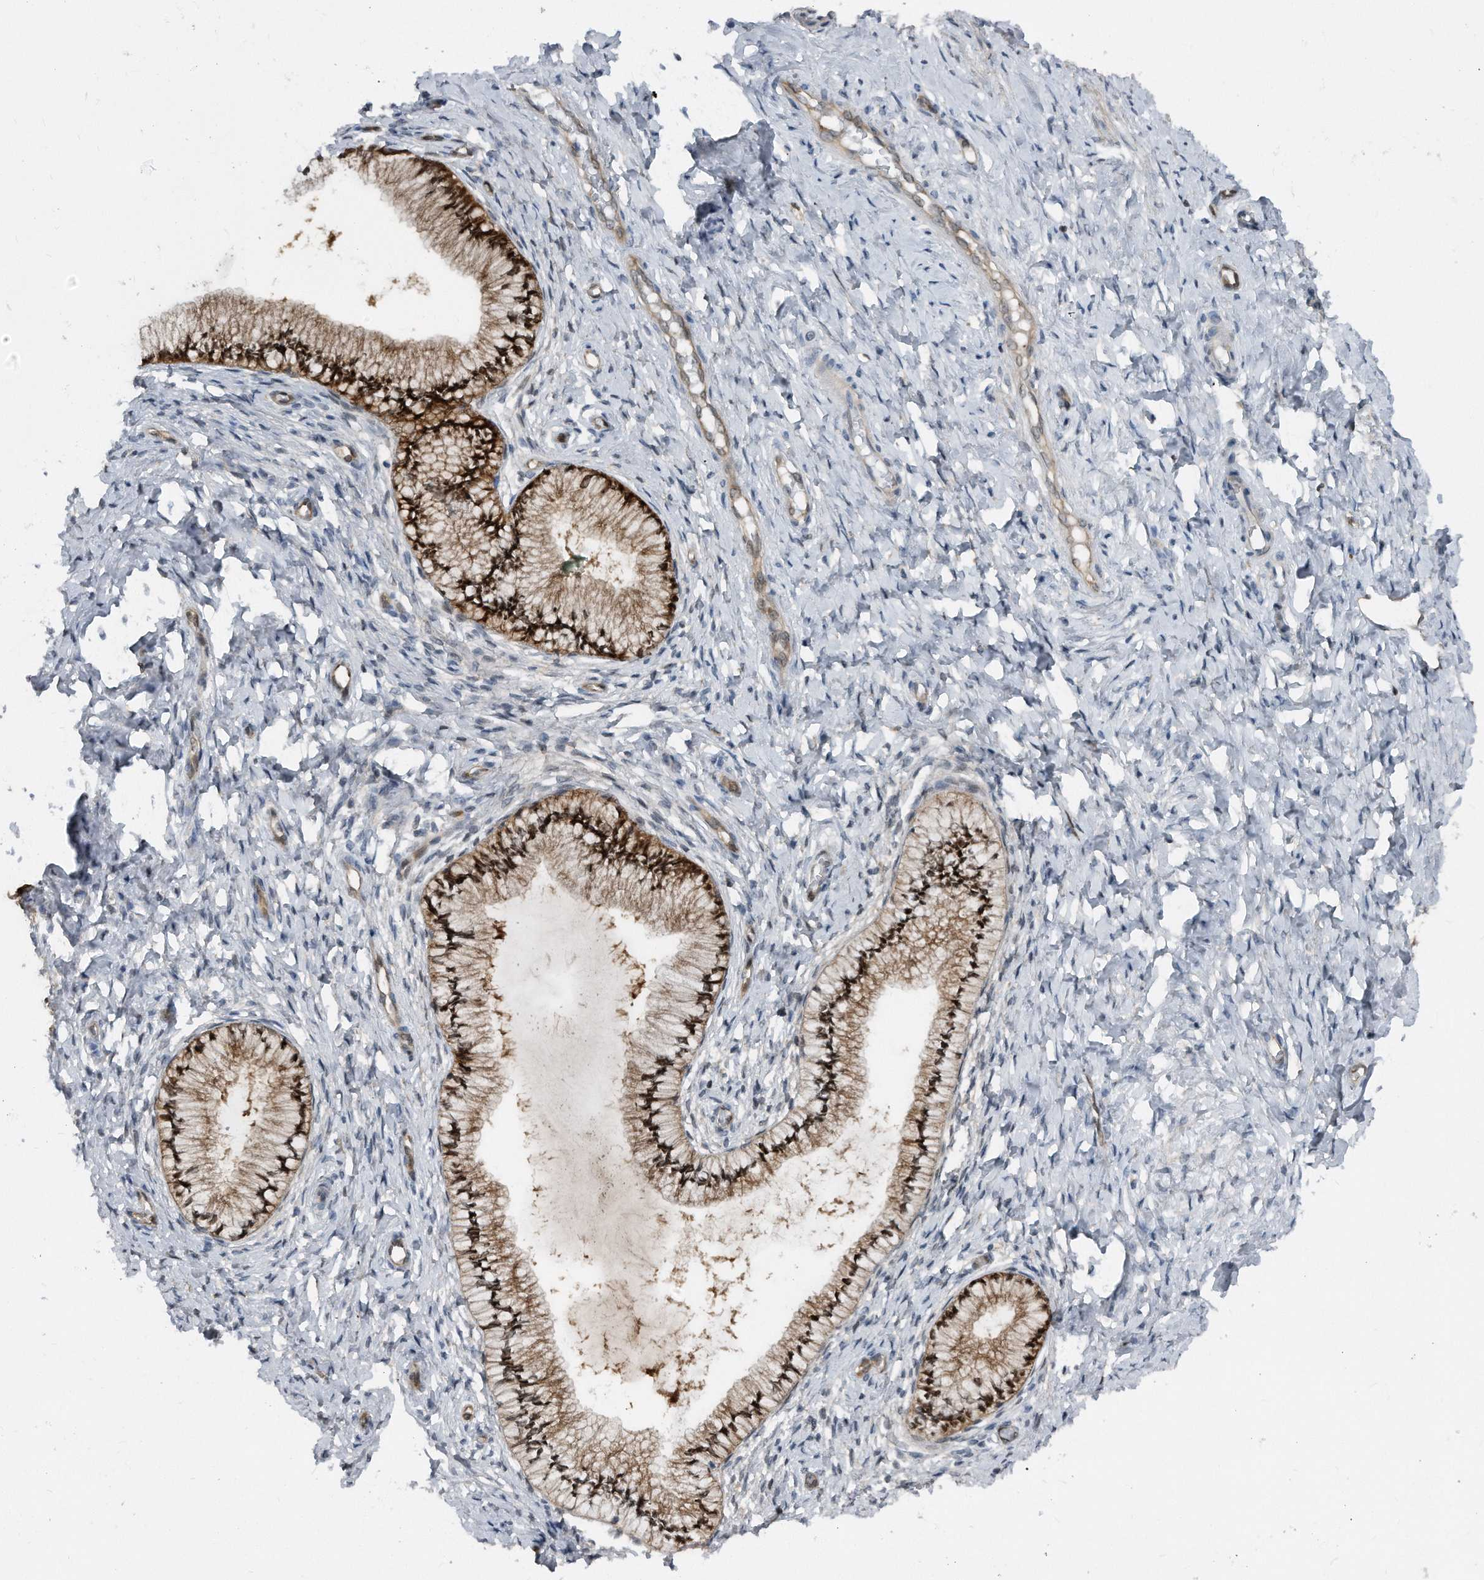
{"staining": {"intensity": "strong", "quantity": ">75%", "location": "cytoplasmic/membranous,nuclear"}, "tissue": "cervix", "cell_type": "Glandular cells", "image_type": "normal", "snomed": [{"axis": "morphology", "description": "Normal tissue, NOS"}, {"axis": "topography", "description": "Cervix"}], "caption": "Protein positivity by immunohistochemistry (IHC) demonstrates strong cytoplasmic/membranous,nuclear staining in about >75% of glandular cells in normal cervix. (DAB (3,3'-diaminobenzidine) IHC with brightfield microscopy, high magnification).", "gene": "MAP2K6", "patient": {"sex": "female", "age": 36}}